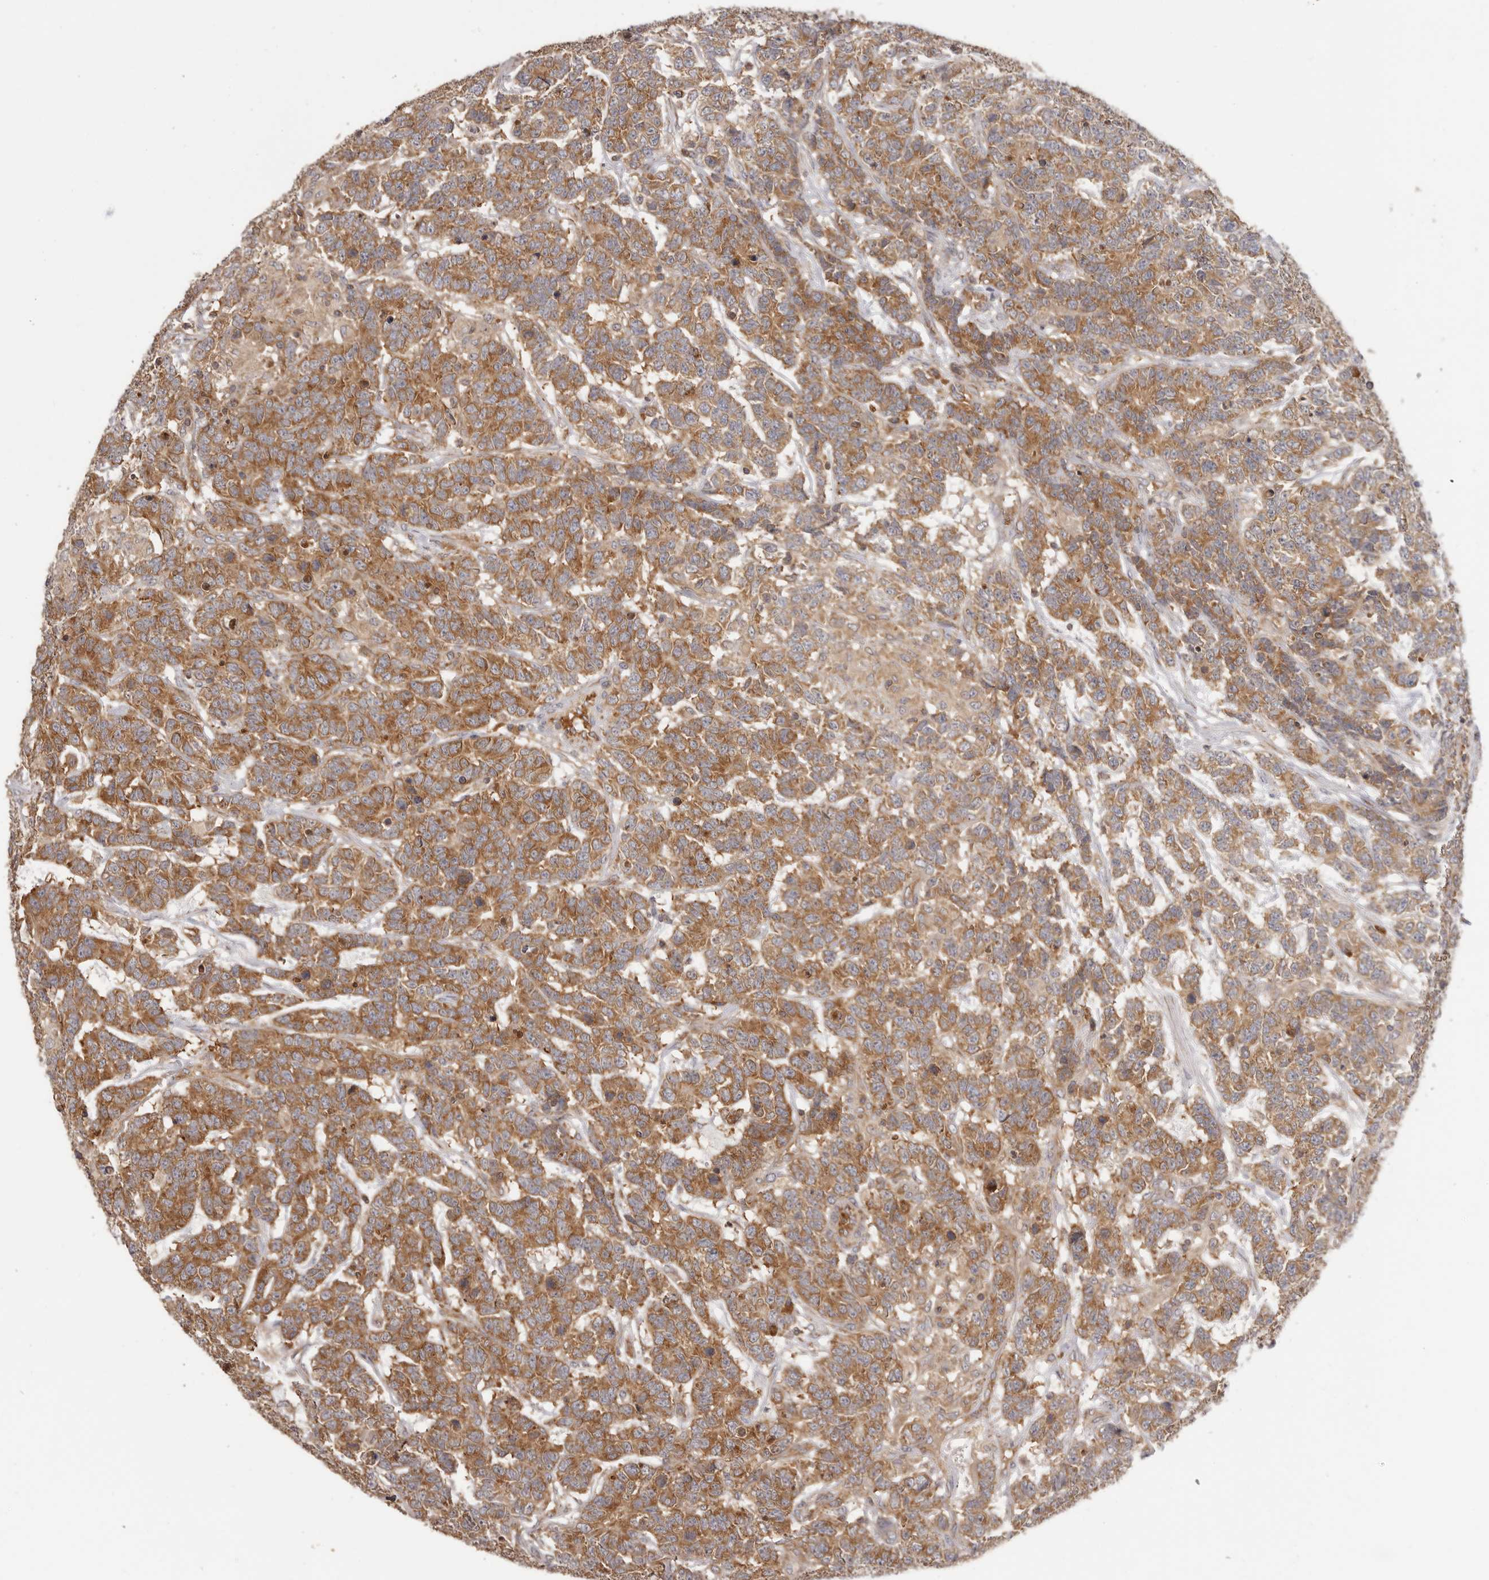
{"staining": {"intensity": "moderate", "quantity": ">75%", "location": "cytoplasmic/membranous"}, "tissue": "testis cancer", "cell_type": "Tumor cells", "image_type": "cancer", "snomed": [{"axis": "morphology", "description": "Carcinoma, Embryonal, NOS"}, {"axis": "topography", "description": "Testis"}], "caption": "A photomicrograph of embryonal carcinoma (testis) stained for a protein demonstrates moderate cytoplasmic/membranous brown staining in tumor cells.", "gene": "EEF1E1", "patient": {"sex": "male", "age": 26}}